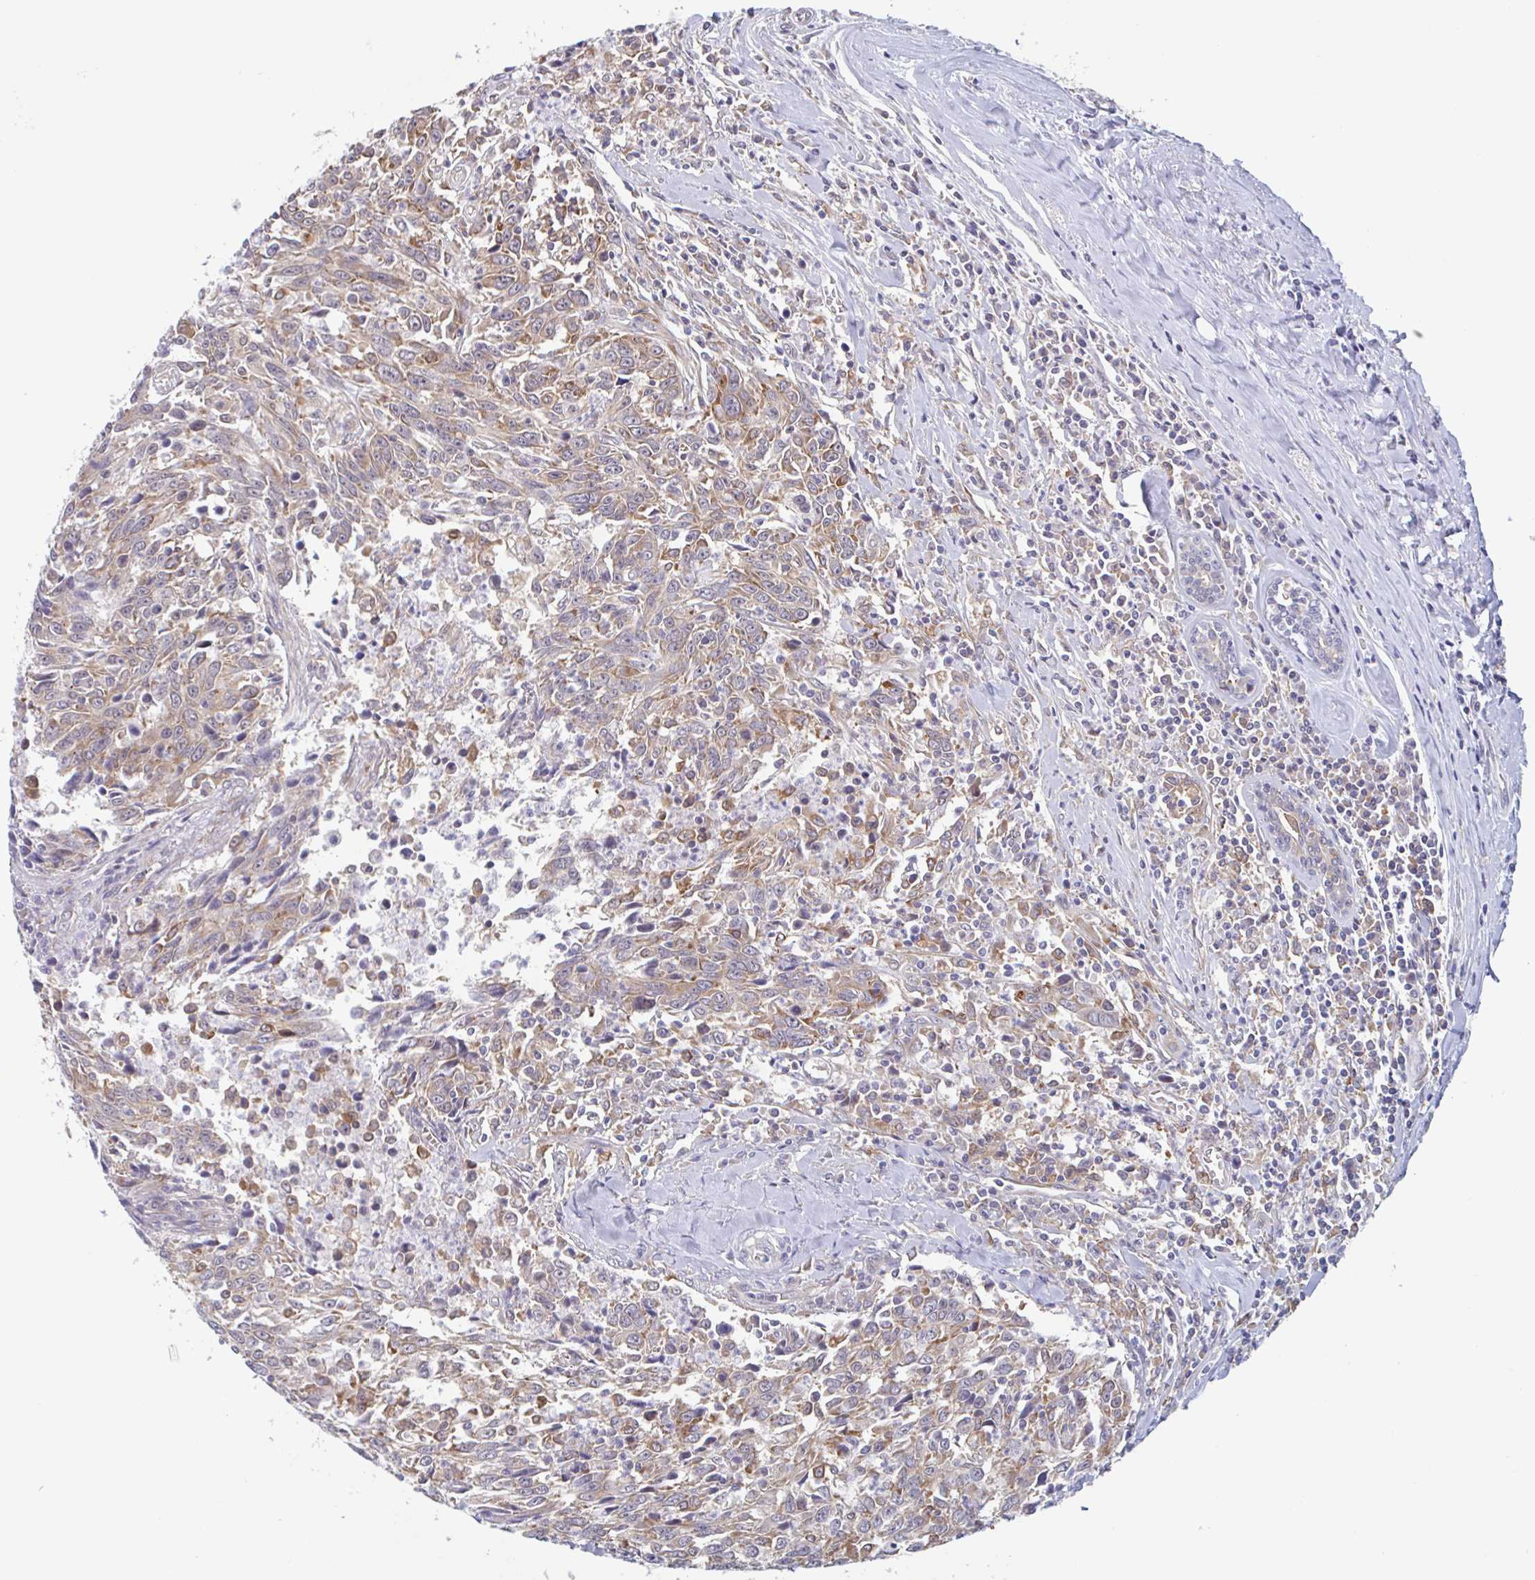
{"staining": {"intensity": "moderate", "quantity": "25%-75%", "location": "cytoplasmic/membranous"}, "tissue": "breast cancer", "cell_type": "Tumor cells", "image_type": "cancer", "snomed": [{"axis": "morphology", "description": "Duct carcinoma"}, {"axis": "topography", "description": "Breast"}], "caption": "Tumor cells demonstrate medium levels of moderate cytoplasmic/membranous expression in about 25%-75% of cells in human breast invasive ductal carcinoma. Immunohistochemistry (ihc) stains the protein in brown and the nuclei are stained blue.", "gene": "SNX8", "patient": {"sex": "female", "age": 50}}